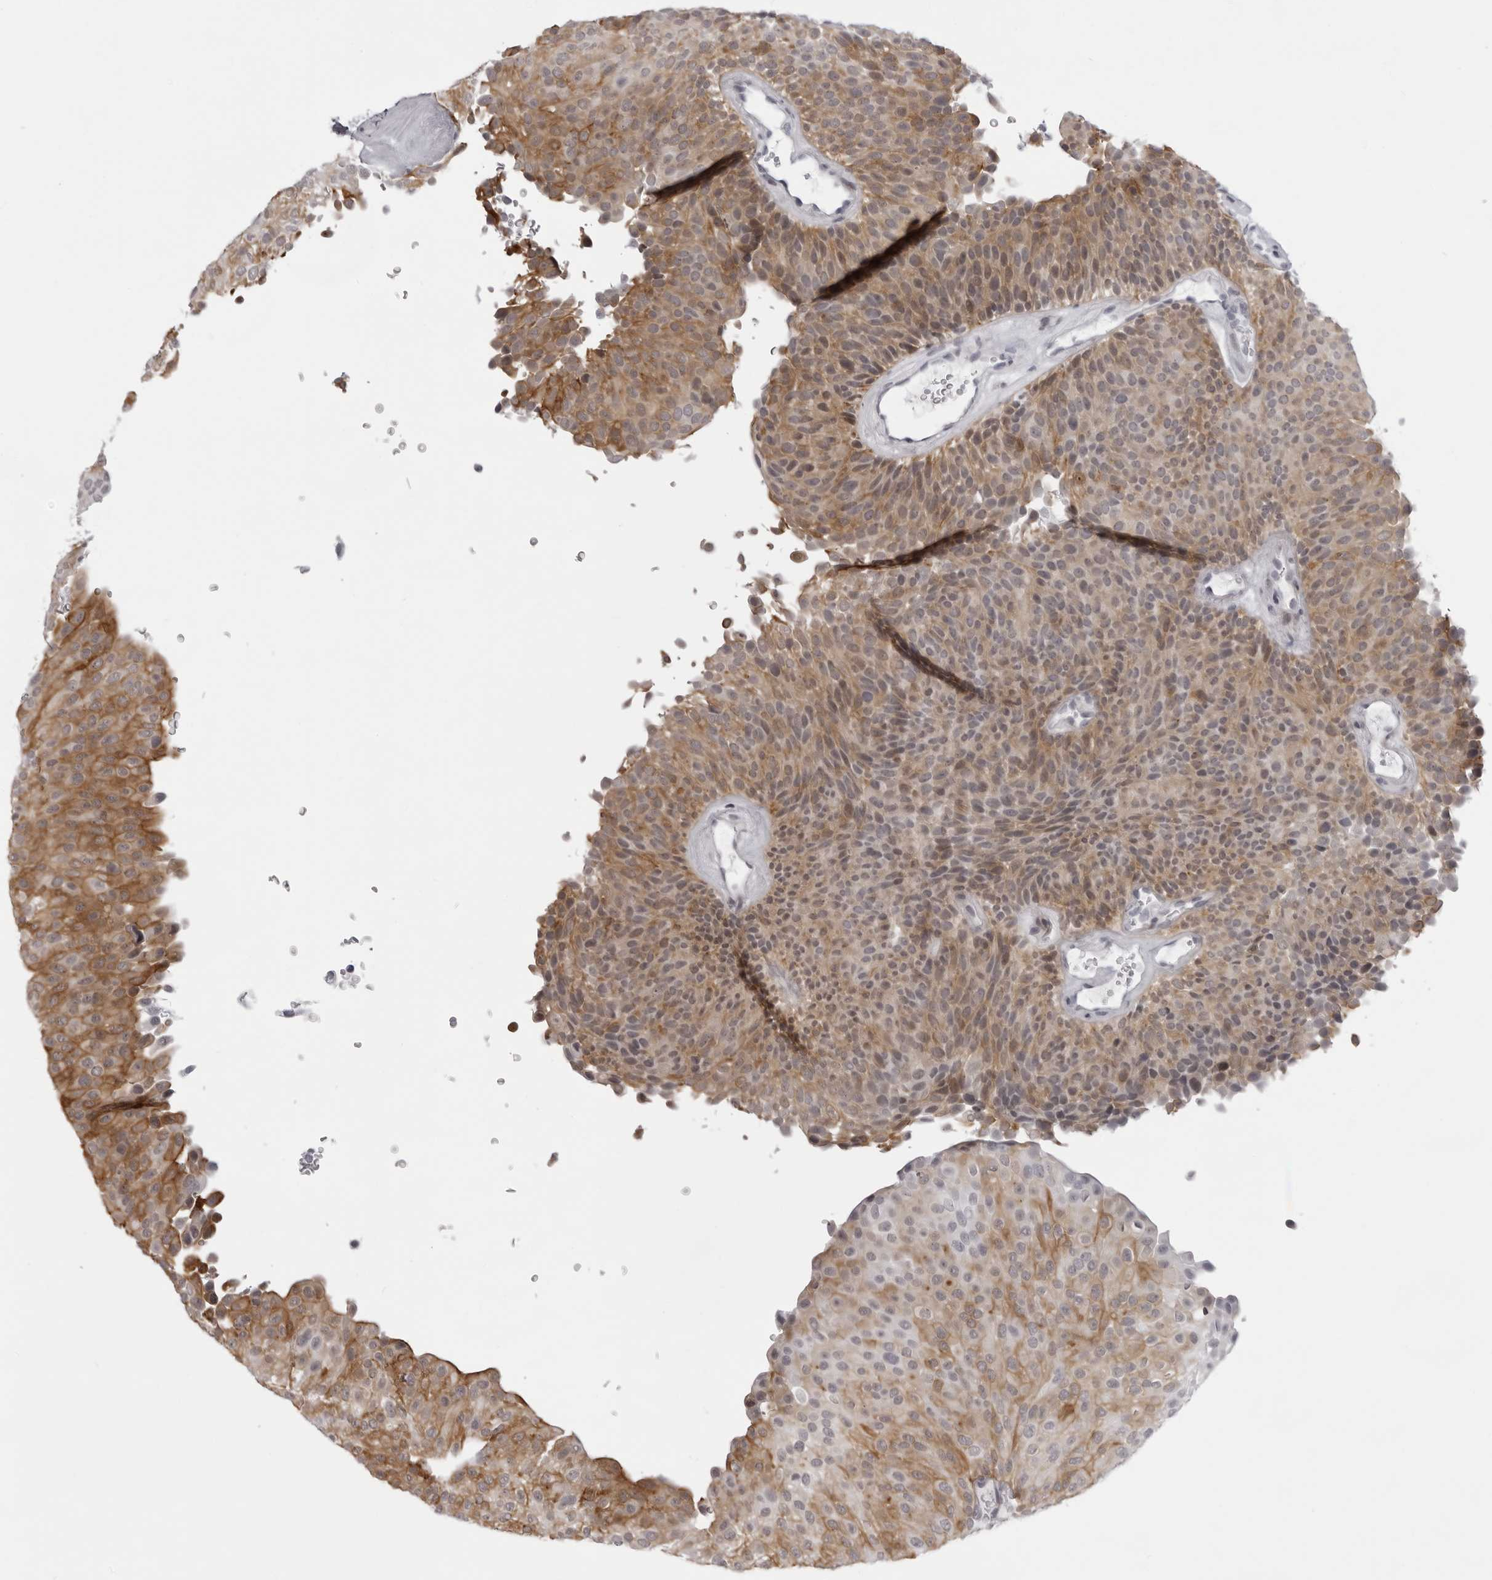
{"staining": {"intensity": "moderate", "quantity": ">75%", "location": "cytoplasmic/membranous"}, "tissue": "urothelial cancer", "cell_type": "Tumor cells", "image_type": "cancer", "snomed": [{"axis": "morphology", "description": "Urothelial carcinoma, Low grade"}, {"axis": "topography", "description": "Urinary bladder"}], "caption": "Urothelial carcinoma (low-grade) was stained to show a protein in brown. There is medium levels of moderate cytoplasmic/membranous positivity in about >75% of tumor cells.", "gene": "NUDT18", "patient": {"sex": "male", "age": 78}}